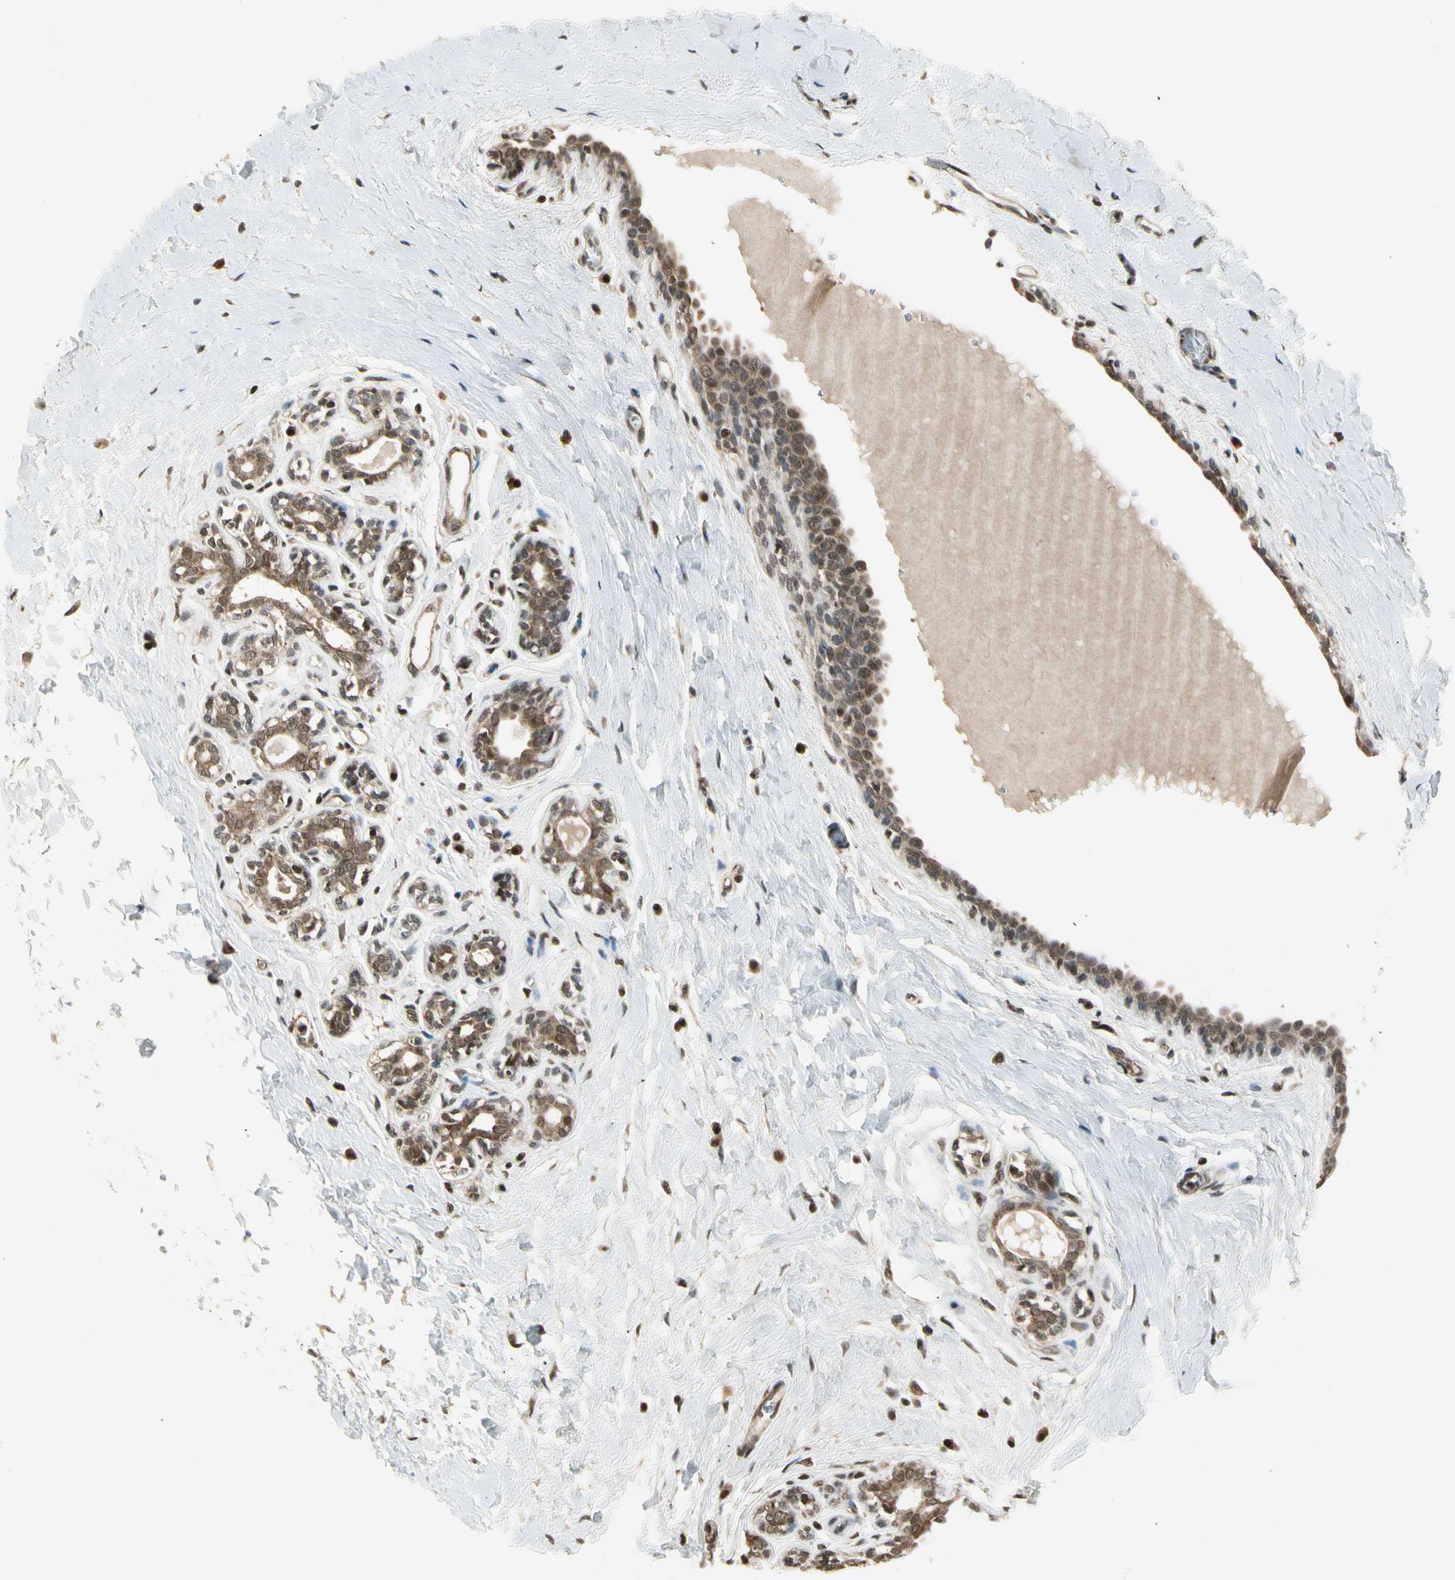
{"staining": {"intensity": "moderate", "quantity": "25%-75%", "location": "cytoplasmic/membranous,nuclear"}, "tissue": "breast cancer", "cell_type": "Tumor cells", "image_type": "cancer", "snomed": [{"axis": "morphology", "description": "Normal tissue, NOS"}, {"axis": "morphology", "description": "Duct carcinoma"}, {"axis": "topography", "description": "Breast"}], "caption": "Protein staining of breast invasive ductal carcinoma tissue displays moderate cytoplasmic/membranous and nuclear positivity in approximately 25%-75% of tumor cells.", "gene": "SMN2", "patient": {"sex": "female", "age": 40}}